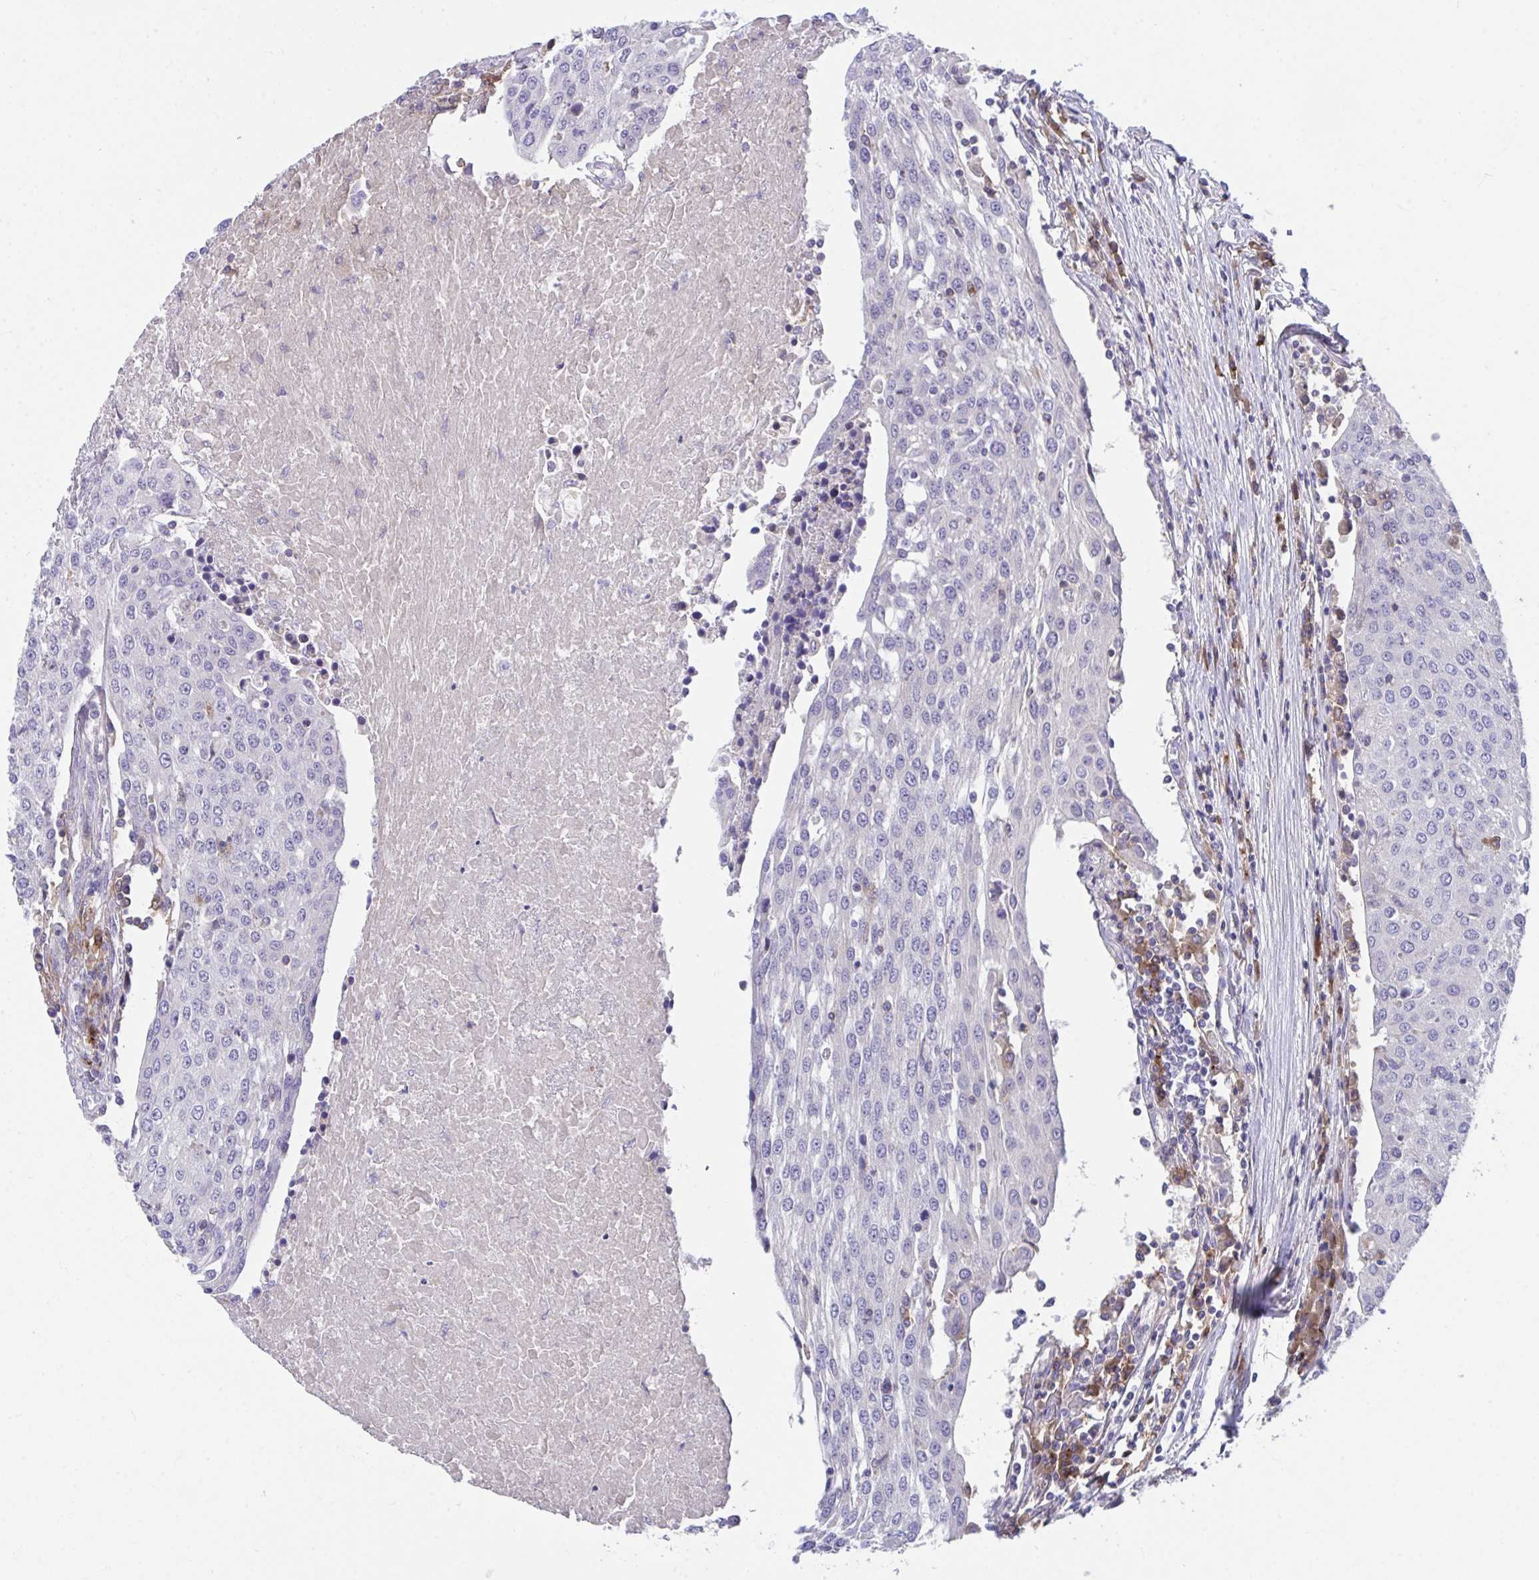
{"staining": {"intensity": "negative", "quantity": "none", "location": "none"}, "tissue": "urothelial cancer", "cell_type": "Tumor cells", "image_type": "cancer", "snomed": [{"axis": "morphology", "description": "Urothelial carcinoma, High grade"}, {"axis": "topography", "description": "Urinary bladder"}], "caption": "Tumor cells show no significant protein expression in high-grade urothelial carcinoma.", "gene": "SLAMF7", "patient": {"sex": "female", "age": 85}}